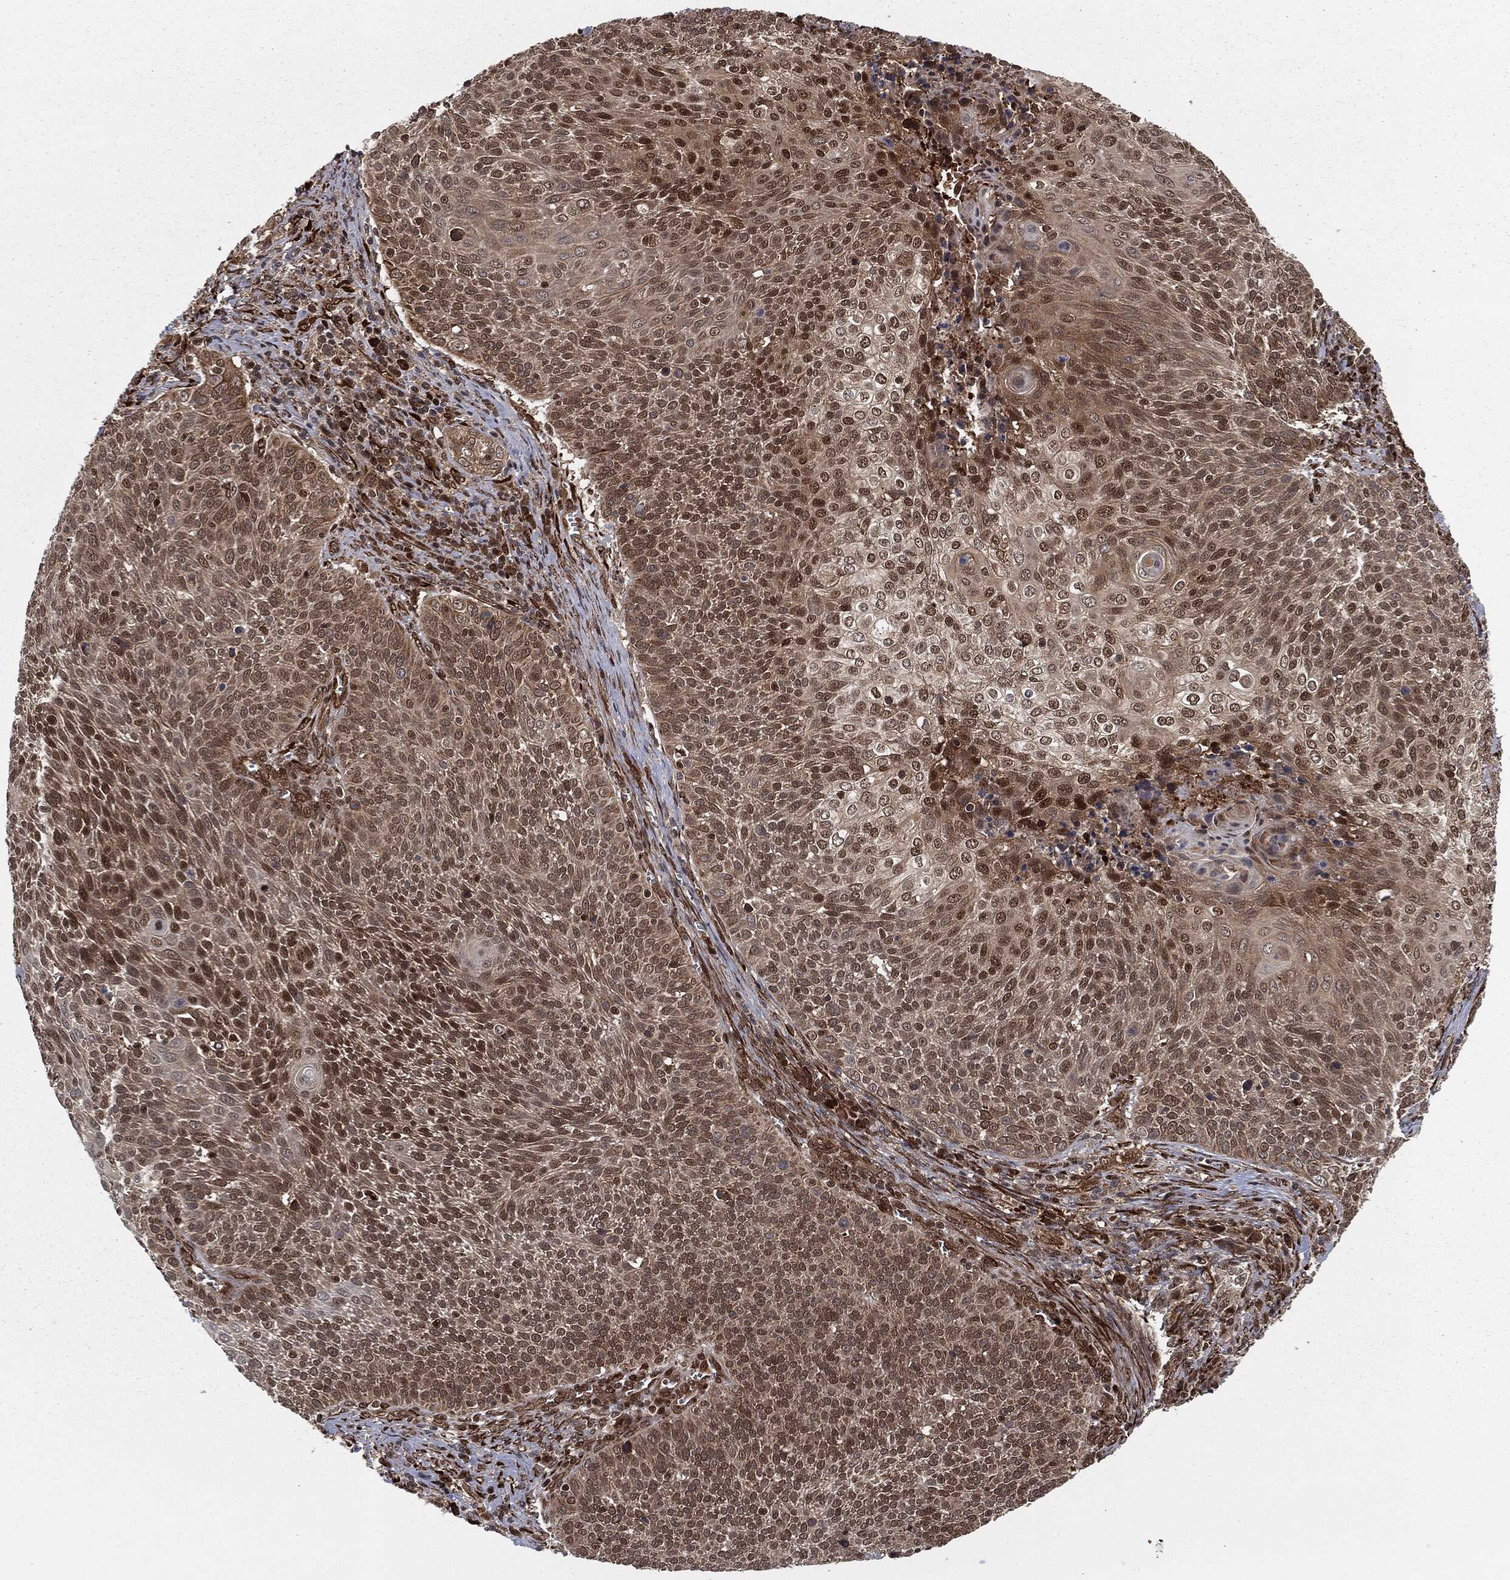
{"staining": {"intensity": "strong", "quantity": "<25%", "location": "nuclear"}, "tissue": "cervical cancer", "cell_type": "Tumor cells", "image_type": "cancer", "snomed": [{"axis": "morphology", "description": "Squamous cell carcinoma, NOS"}, {"axis": "topography", "description": "Cervix"}], "caption": "Immunohistochemical staining of human cervical cancer (squamous cell carcinoma) reveals medium levels of strong nuclear staining in about <25% of tumor cells.", "gene": "RANBP9", "patient": {"sex": "female", "age": 31}}